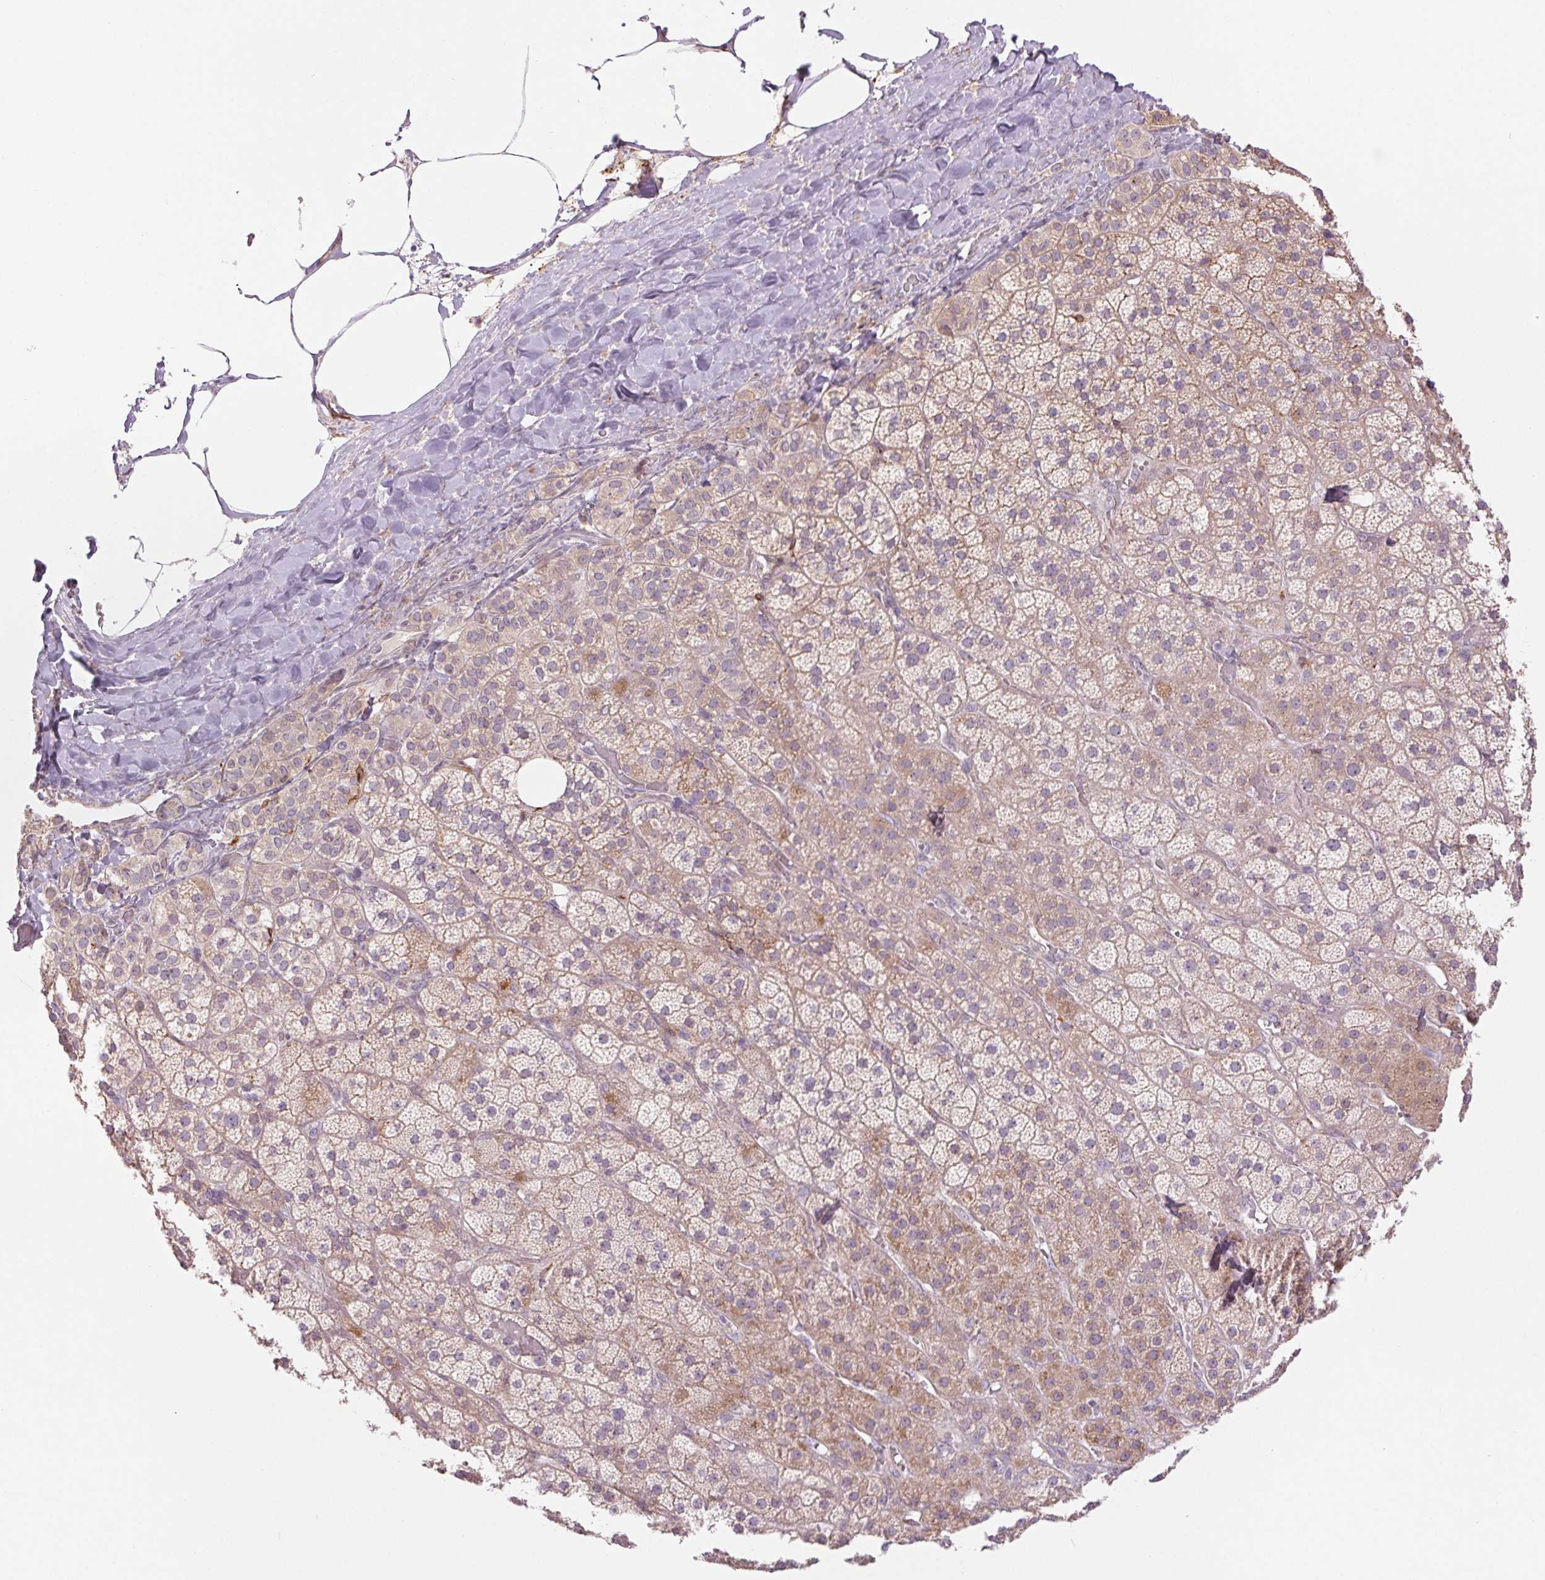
{"staining": {"intensity": "weak", "quantity": ">75%", "location": "cytoplasmic/membranous"}, "tissue": "adrenal gland", "cell_type": "Glandular cells", "image_type": "normal", "snomed": [{"axis": "morphology", "description": "Normal tissue, NOS"}, {"axis": "topography", "description": "Adrenal gland"}], "caption": "Brown immunohistochemical staining in normal adrenal gland shows weak cytoplasmic/membranous positivity in about >75% of glandular cells.", "gene": "METTL17", "patient": {"sex": "male", "age": 57}}